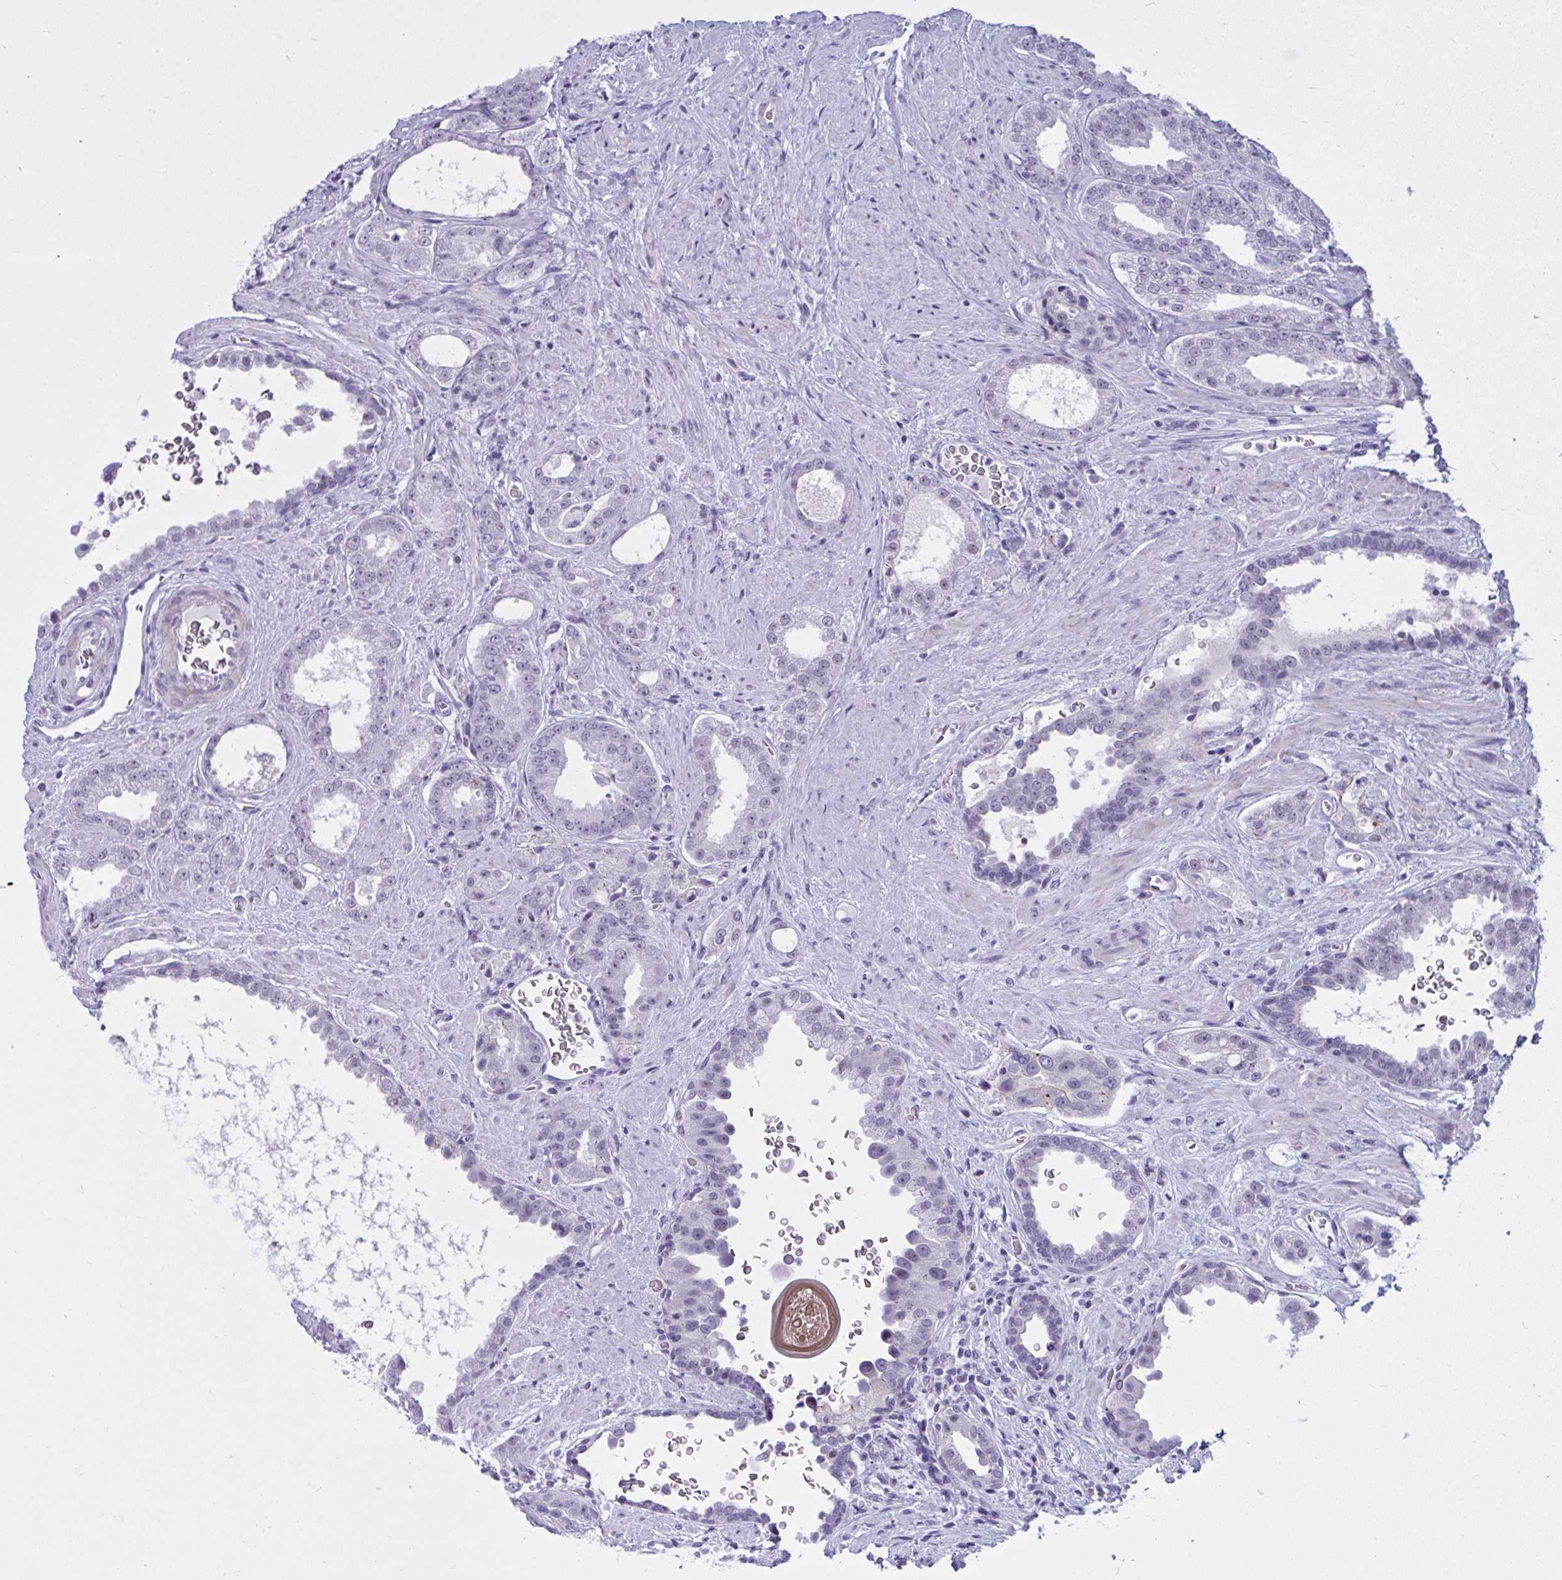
{"staining": {"intensity": "negative", "quantity": "none", "location": "none"}, "tissue": "prostate cancer", "cell_type": "Tumor cells", "image_type": "cancer", "snomed": [{"axis": "morphology", "description": "Adenocarcinoma, Low grade"}, {"axis": "topography", "description": "Prostate"}], "caption": "Tumor cells are negative for brown protein staining in prostate cancer. The staining was performed using DAB to visualize the protein expression in brown, while the nuclei were stained in blue with hematoxylin (Magnification: 20x).", "gene": "OR5F1", "patient": {"sex": "male", "age": 67}}